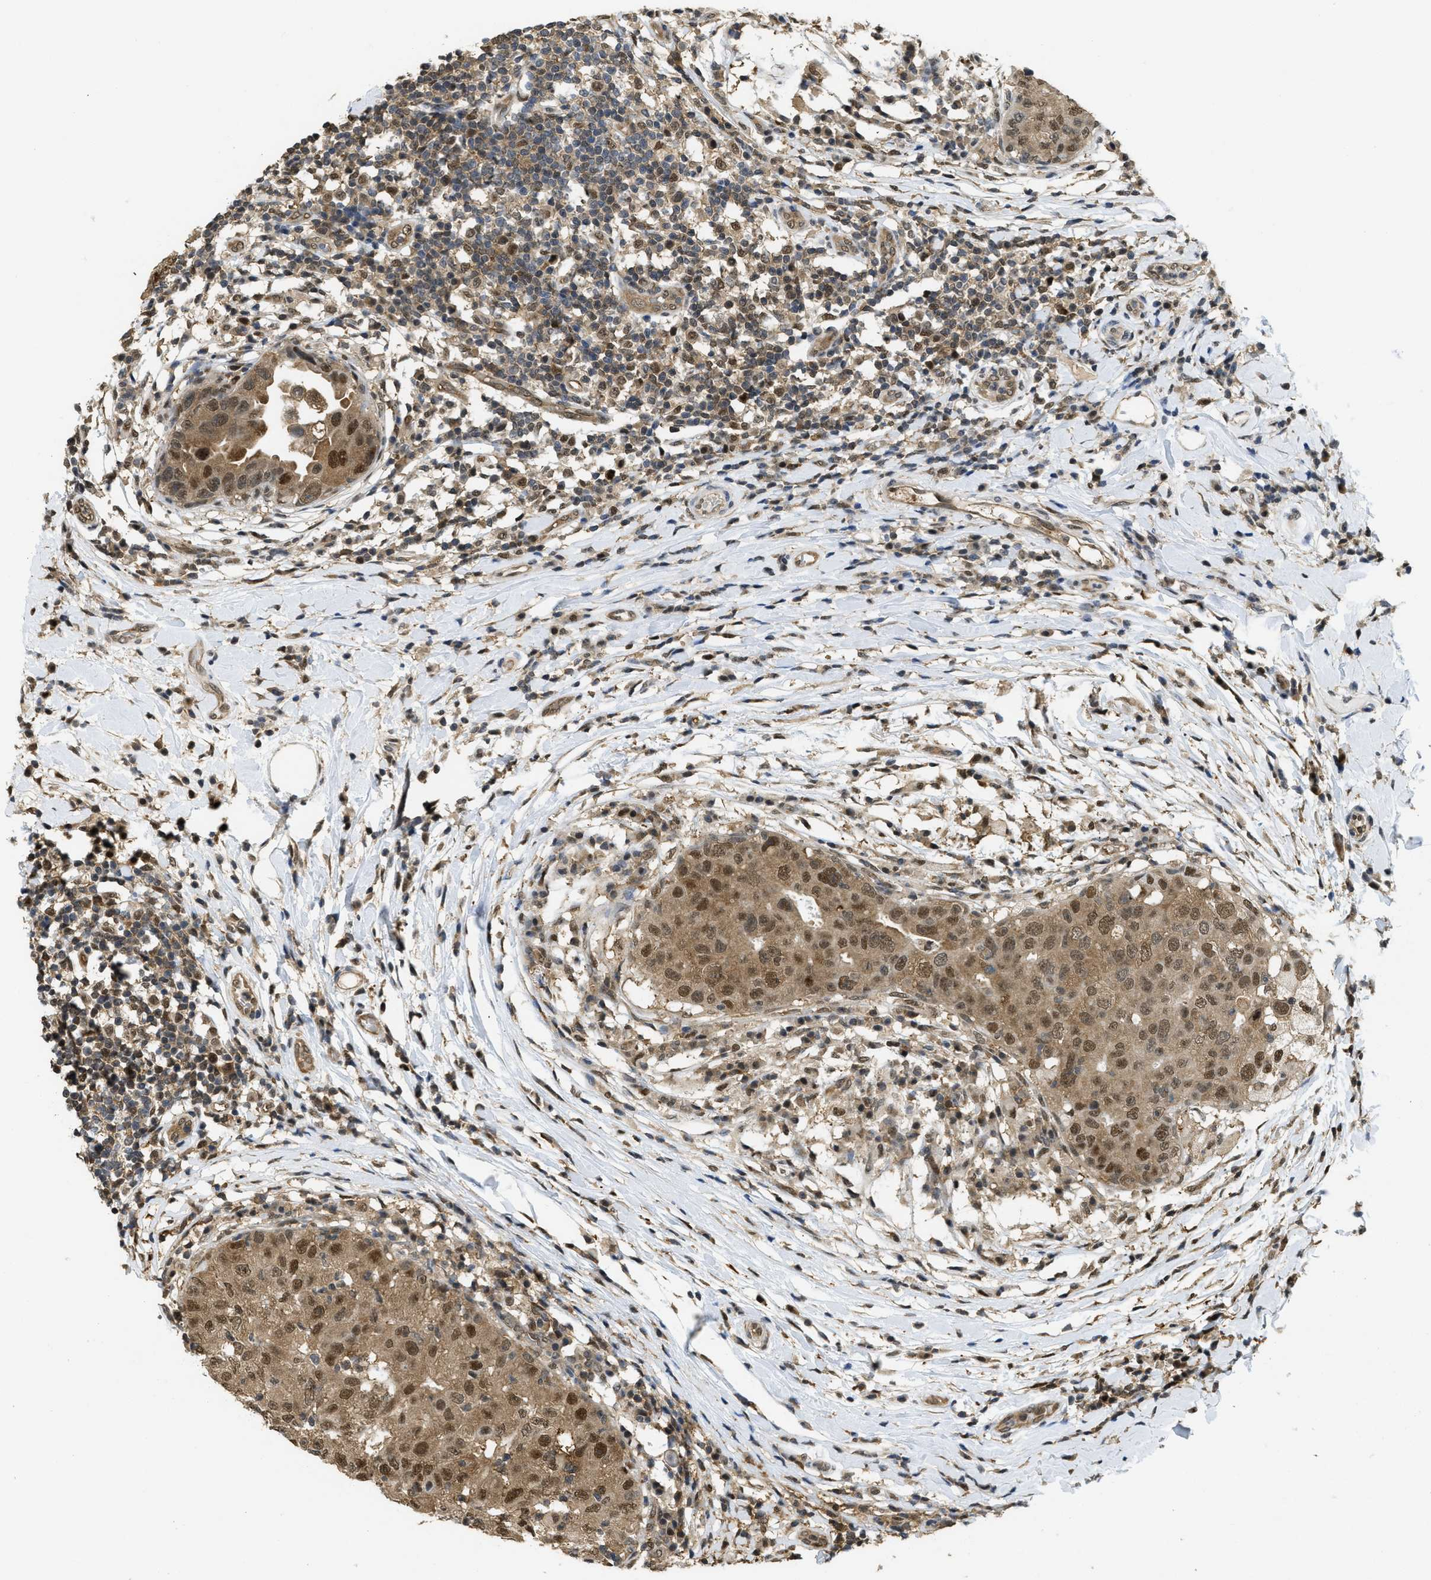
{"staining": {"intensity": "moderate", "quantity": ">75%", "location": "nuclear"}, "tissue": "breast cancer", "cell_type": "Tumor cells", "image_type": "cancer", "snomed": [{"axis": "morphology", "description": "Duct carcinoma"}, {"axis": "topography", "description": "Breast"}], "caption": "Immunohistochemistry (IHC) staining of intraductal carcinoma (breast), which displays medium levels of moderate nuclear positivity in approximately >75% of tumor cells indicating moderate nuclear protein staining. The staining was performed using DAB (brown) for protein detection and nuclei were counterstained in hematoxylin (blue).", "gene": "PSMC5", "patient": {"sex": "female", "age": 27}}